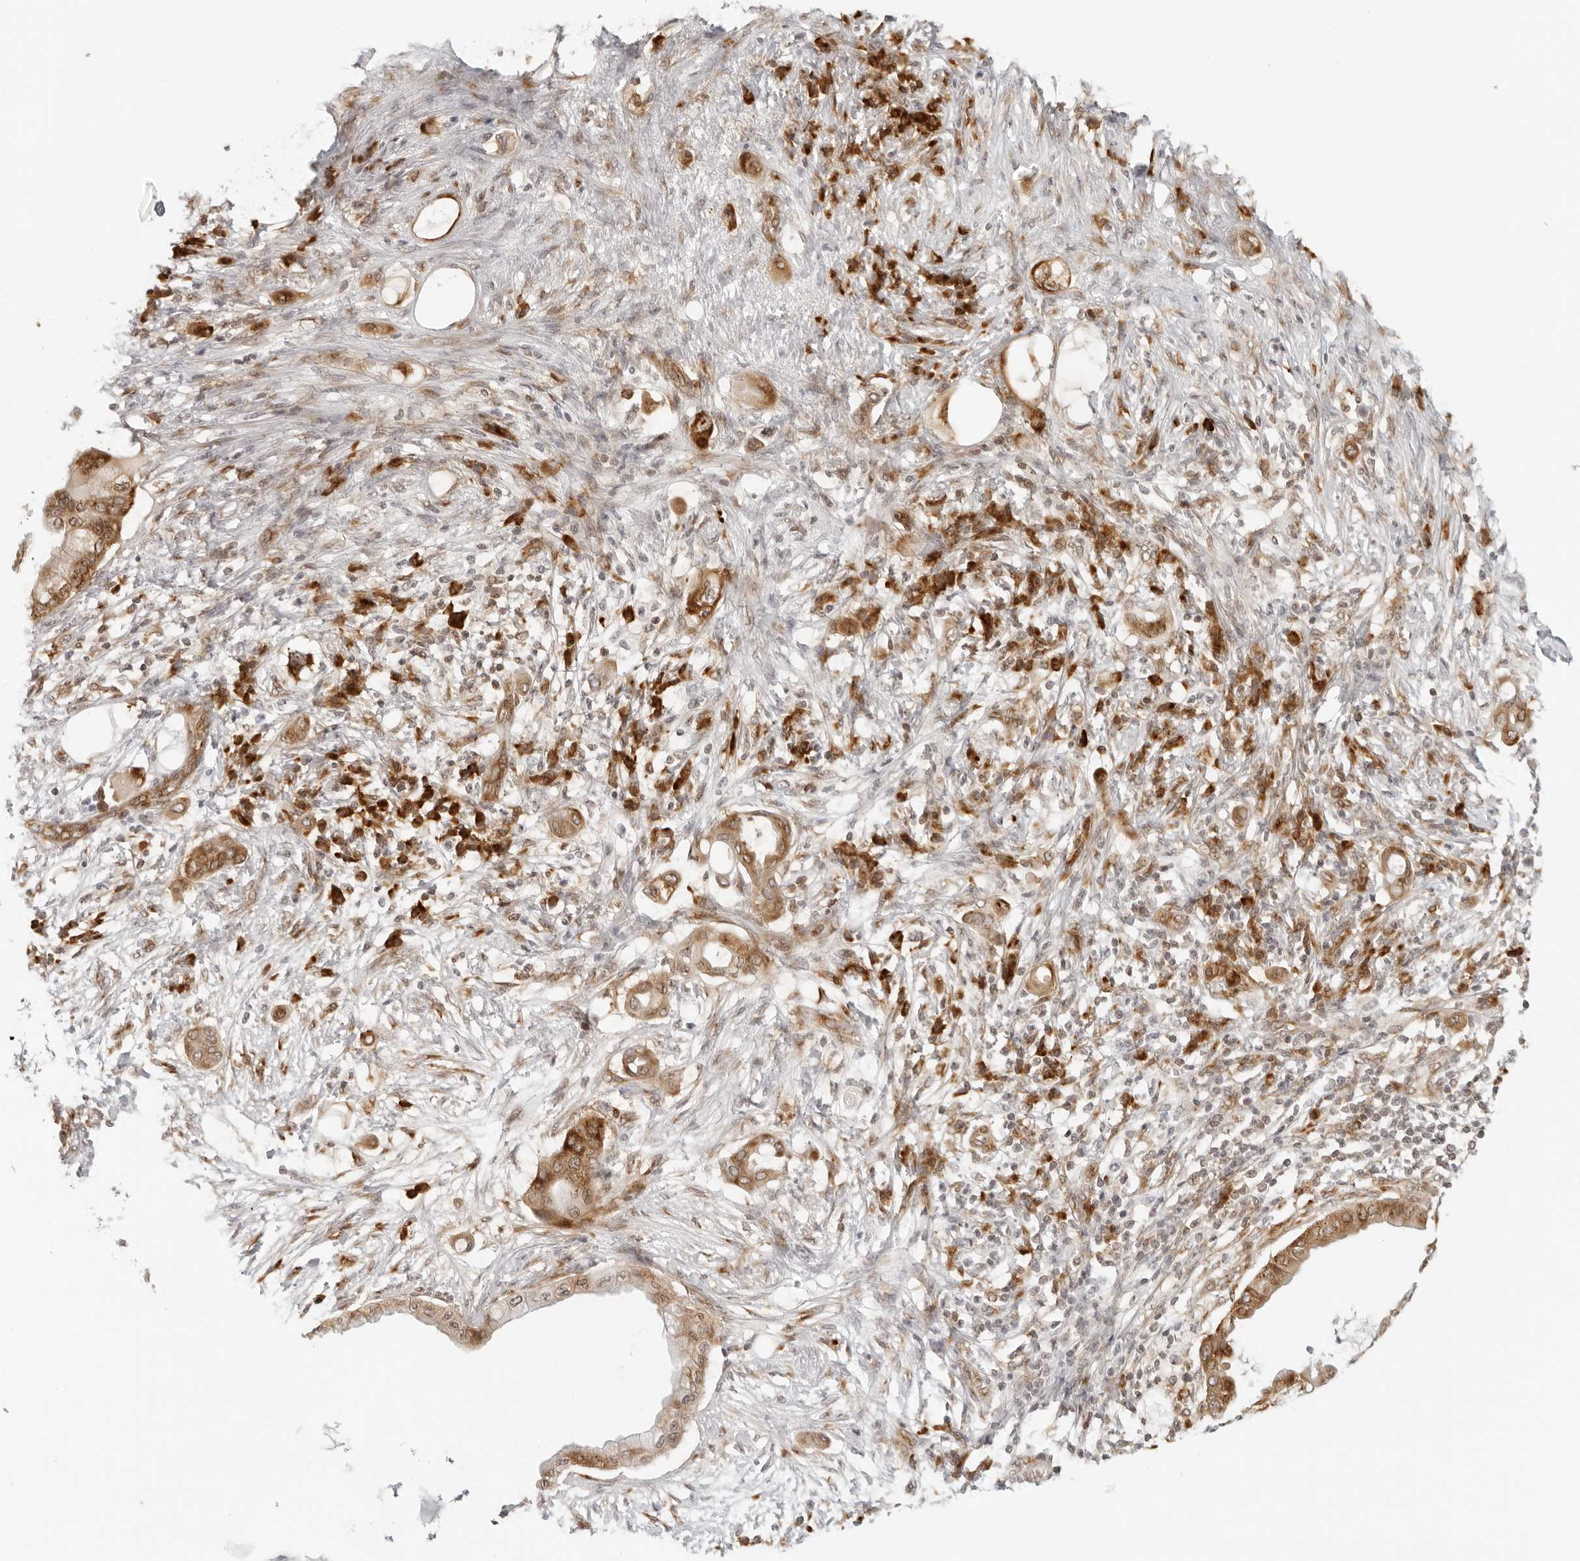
{"staining": {"intensity": "moderate", "quantity": ">75%", "location": "cytoplasmic/membranous"}, "tissue": "pancreatic cancer", "cell_type": "Tumor cells", "image_type": "cancer", "snomed": [{"axis": "morphology", "description": "Adenocarcinoma, NOS"}, {"axis": "morphology", "description": "Adenocarcinoma, metastatic, NOS"}, {"axis": "topography", "description": "Lymph node"}, {"axis": "topography", "description": "Pancreas"}, {"axis": "topography", "description": "Duodenum"}], "caption": "DAB immunohistochemical staining of adenocarcinoma (pancreatic) reveals moderate cytoplasmic/membranous protein expression in about >75% of tumor cells.", "gene": "EIF4G1", "patient": {"sex": "female", "age": 64}}